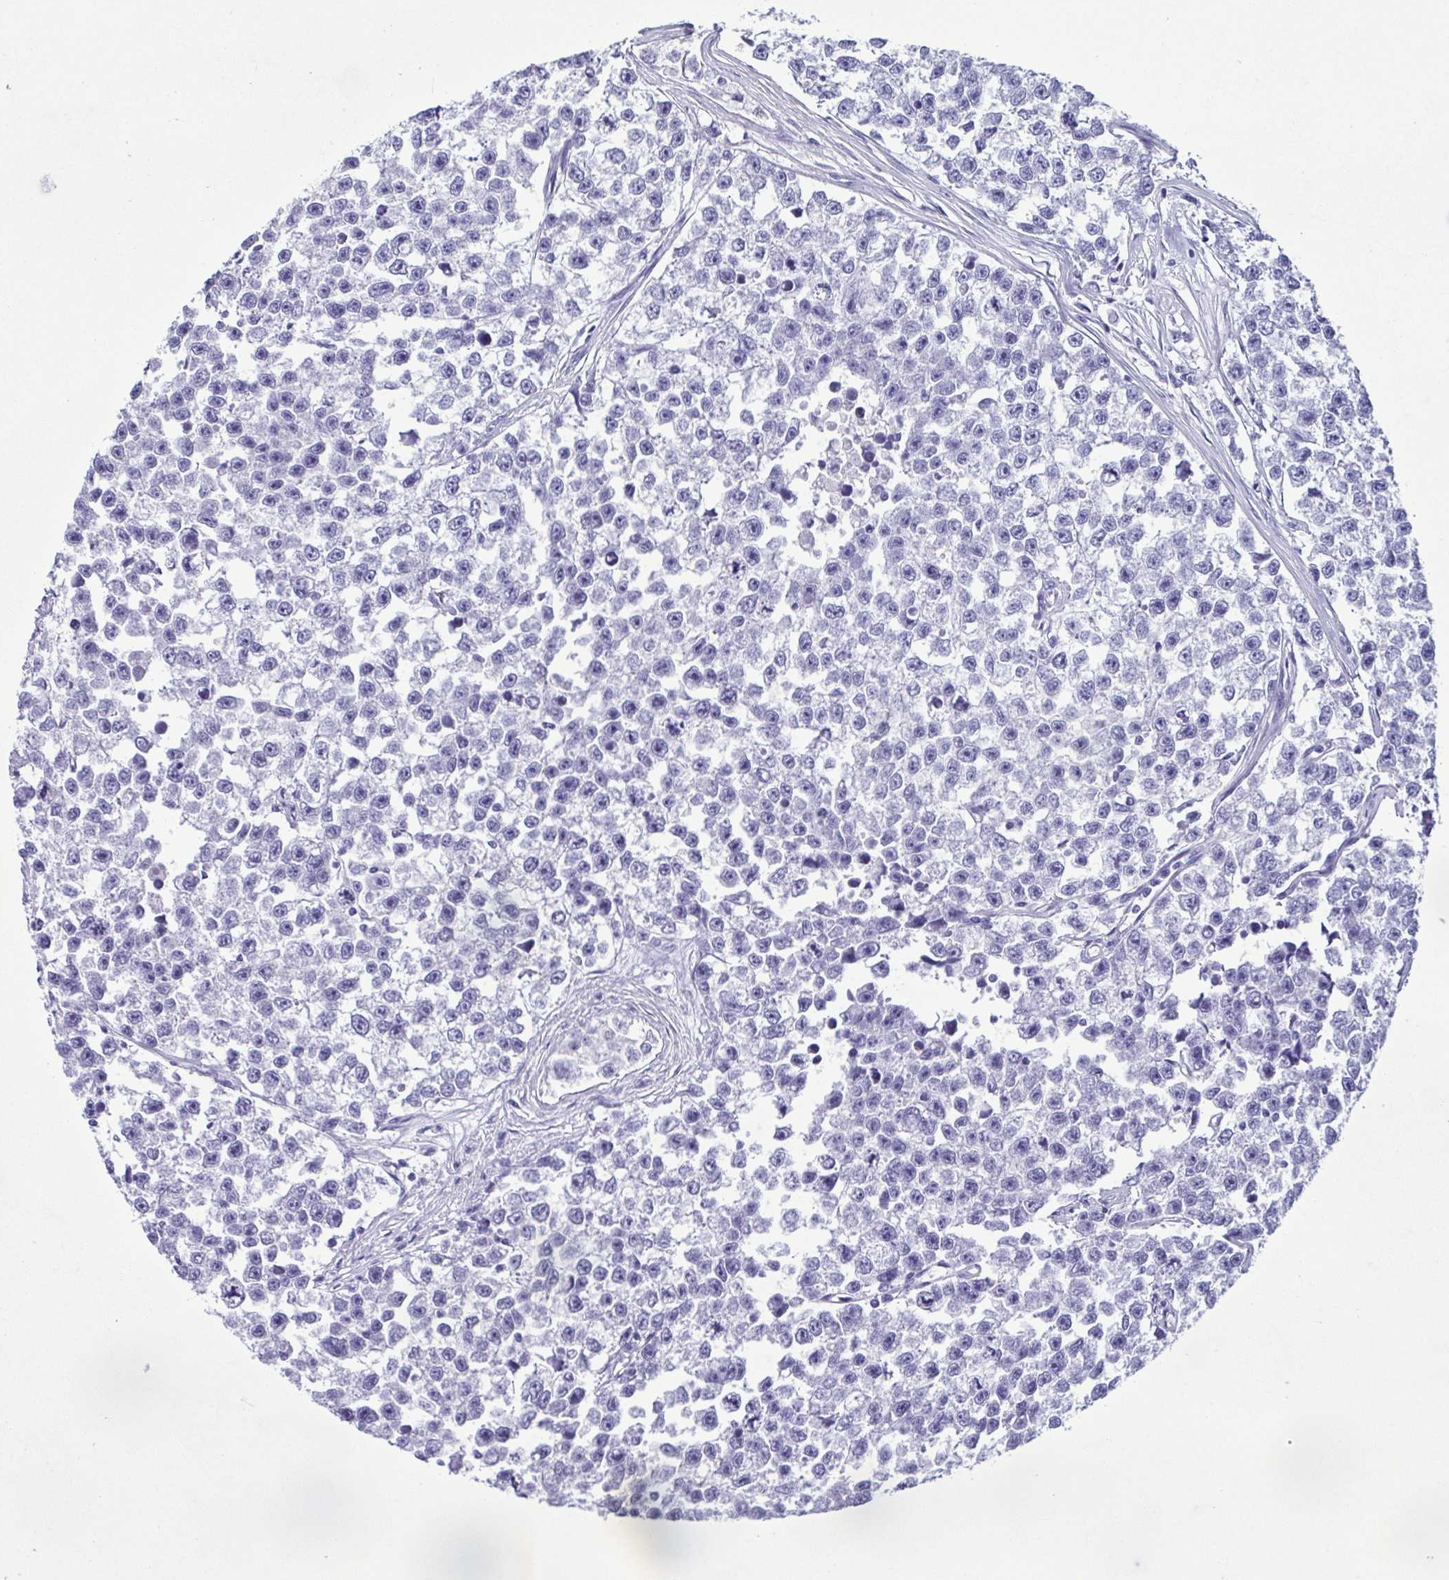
{"staining": {"intensity": "negative", "quantity": "none", "location": "none"}, "tissue": "testis cancer", "cell_type": "Tumor cells", "image_type": "cancer", "snomed": [{"axis": "morphology", "description": "Seminoma, NOS"}, {"axis": "topography", "description": "Testis"}], "caption": "There is no significant positivity in tumor cells of testis cancer. Nuclei are stained in blue.", "gene": "SPATA16", "patient": {"sex": "male", "age": 26}}